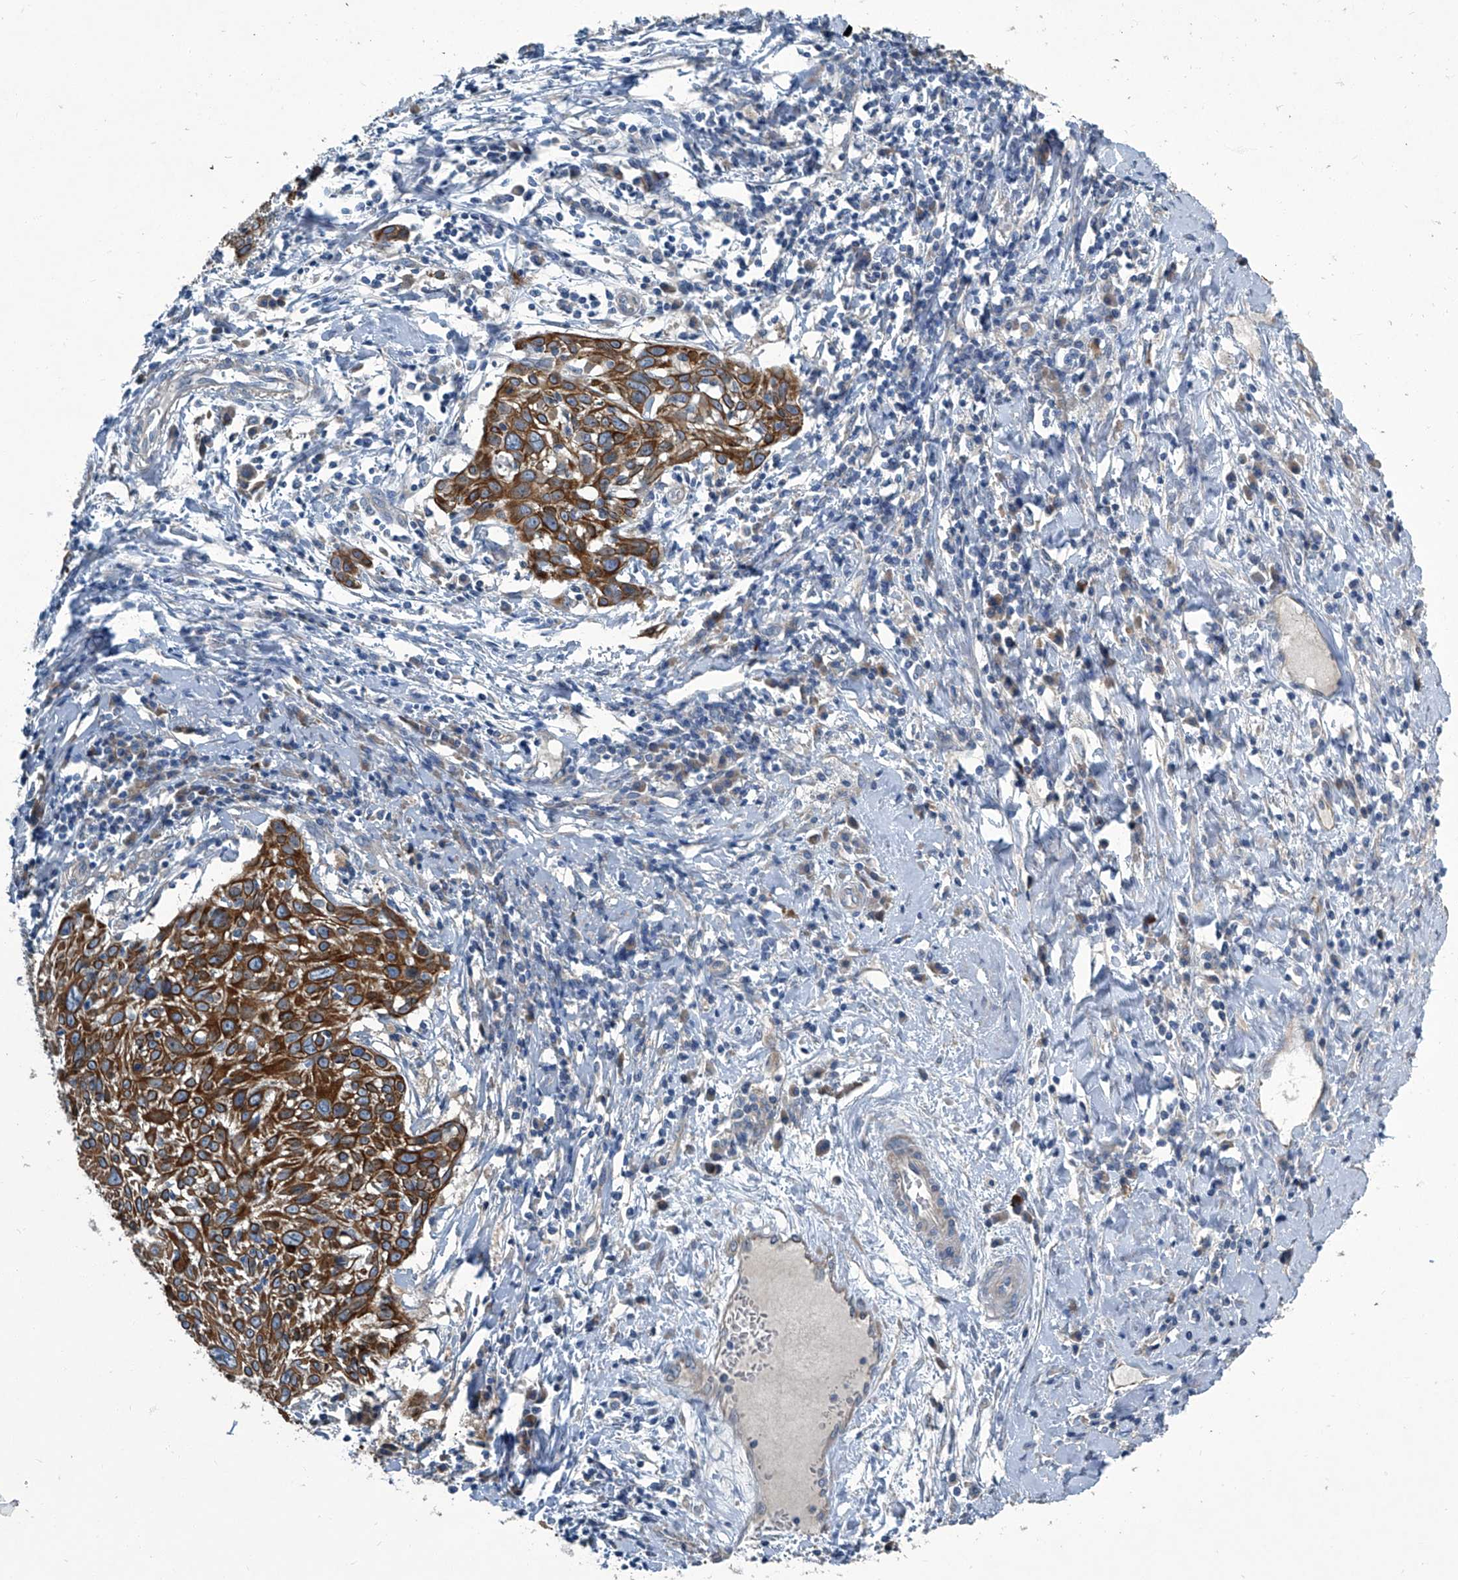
{"staining": {"intensity": "strong", "quantity": ">75%", "location": "cytoplasmic/membranous"}, "tissue": "cervical cancer", "cell_type": "Tumor cells", "image_type": "cancer", "snomed": [{"axis": "morphology", "description": "Squamous cell carcinoma, NOS"}, {"axis": "topography", "description": "Cervix"}], "caption": "Human cervical squamous cell carcinoma stained for a protein (brown) demonstrates strong cytoplasmic/membranous positive expression in approximately >75% of tumor cells.", "gene": "SLC26A11", "patient": {"sex": "female", "age": 51}}